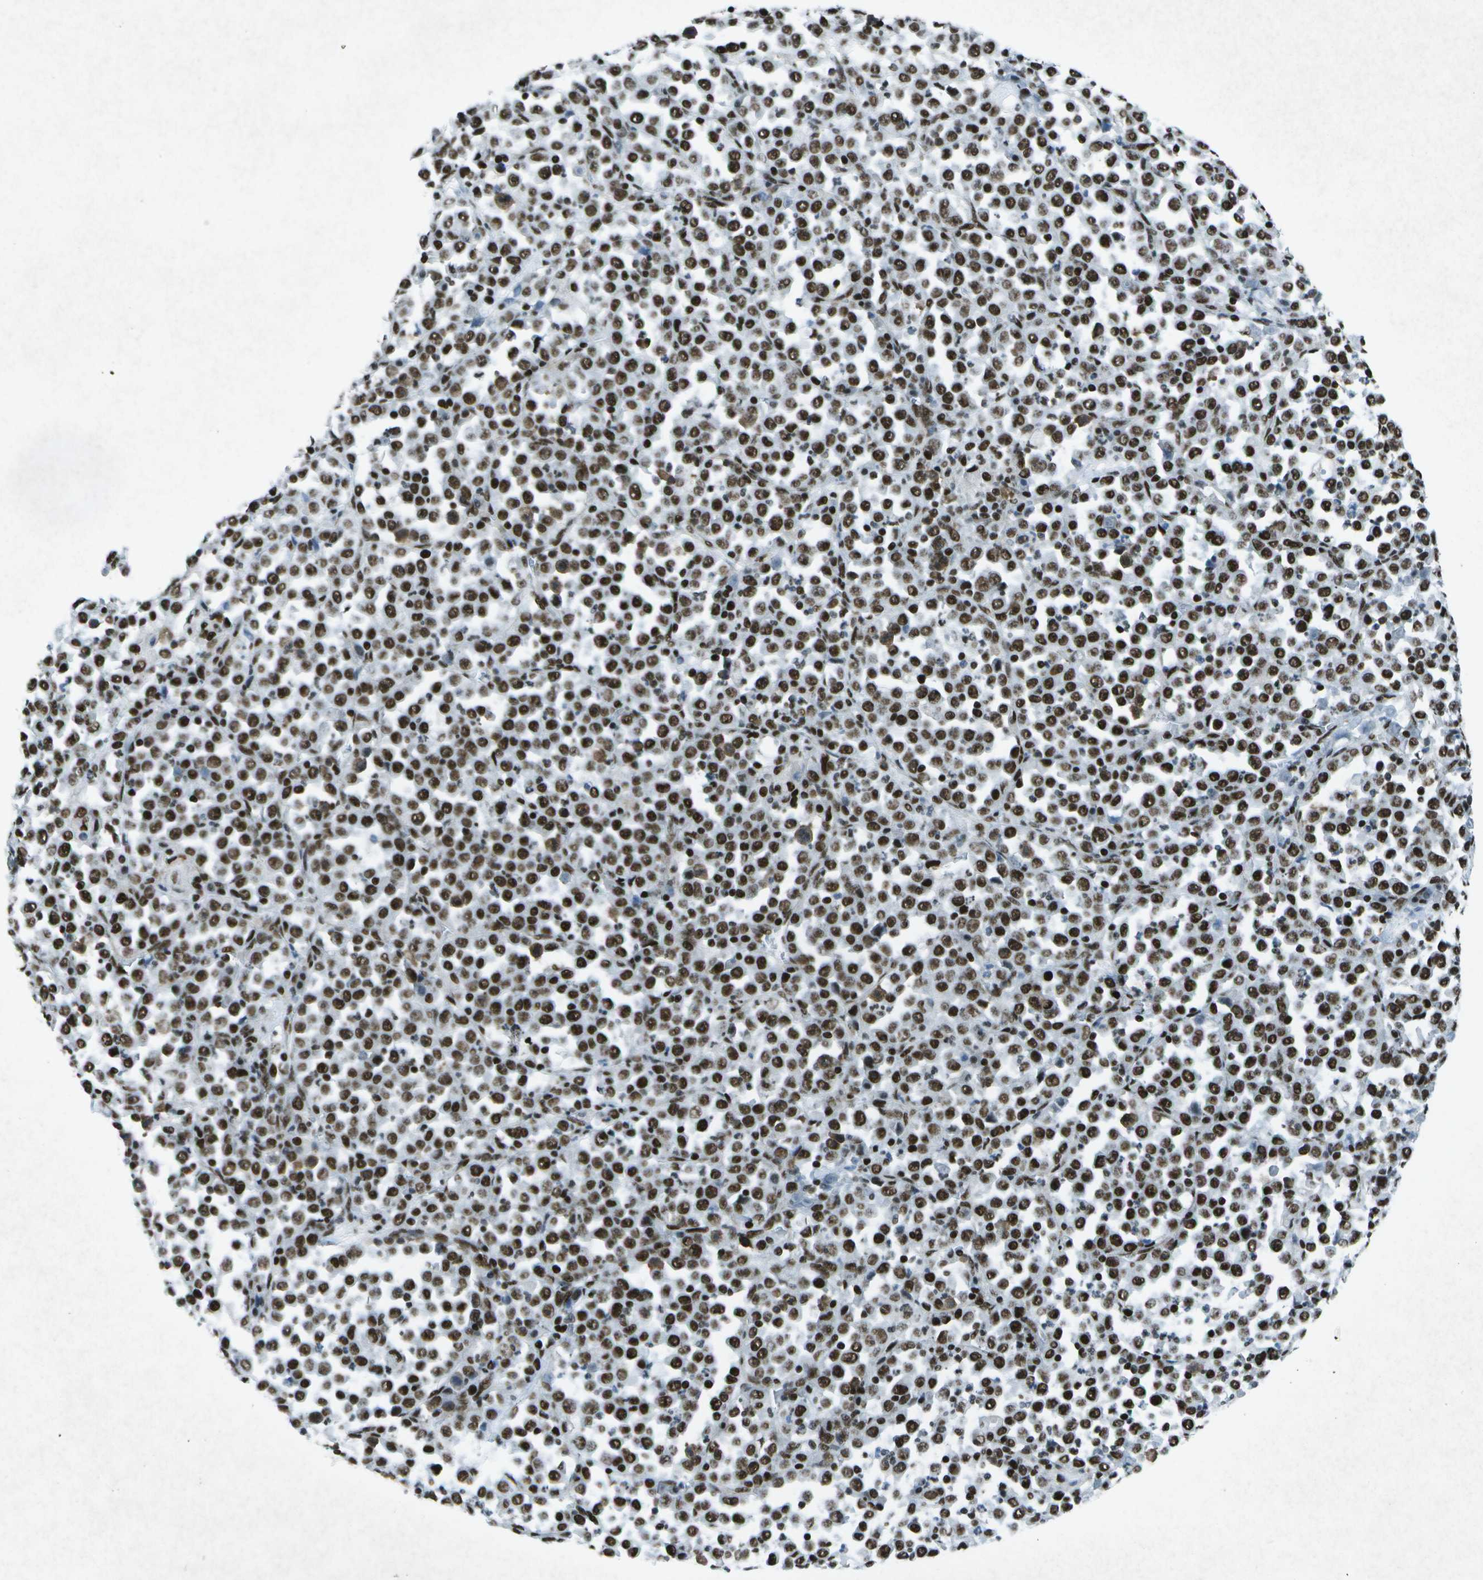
{"staining": {"intensity": "strong", "quantity": ">75%", "location": "nuclear"}, "tissue": "stomach cancer", "cell_type": "Tumor cells", "image_type": "cancer", "snomed": [{"axis": "morphology", "description": "Normal tissue, NOS"}, {"axis": "morphology", "description": "Adenocarcinoma, NOS"}, {"axis": "topography", "description": "Stomach, upper"}, {"axis": "topography", "description": "Stomach"}], "caption": "Adenocarcinoma (stomach) was stained to show a protein in brown. There is high levels of strong nuclear positivity in about >75% of tumor cells. The protein of interest is stained brown, and the nuclei are stained in blue (DAB IHC with brightfield microscopy, high magnification).", "gene": "MTA2", "patient": {"sex": "male", "age": 59}}